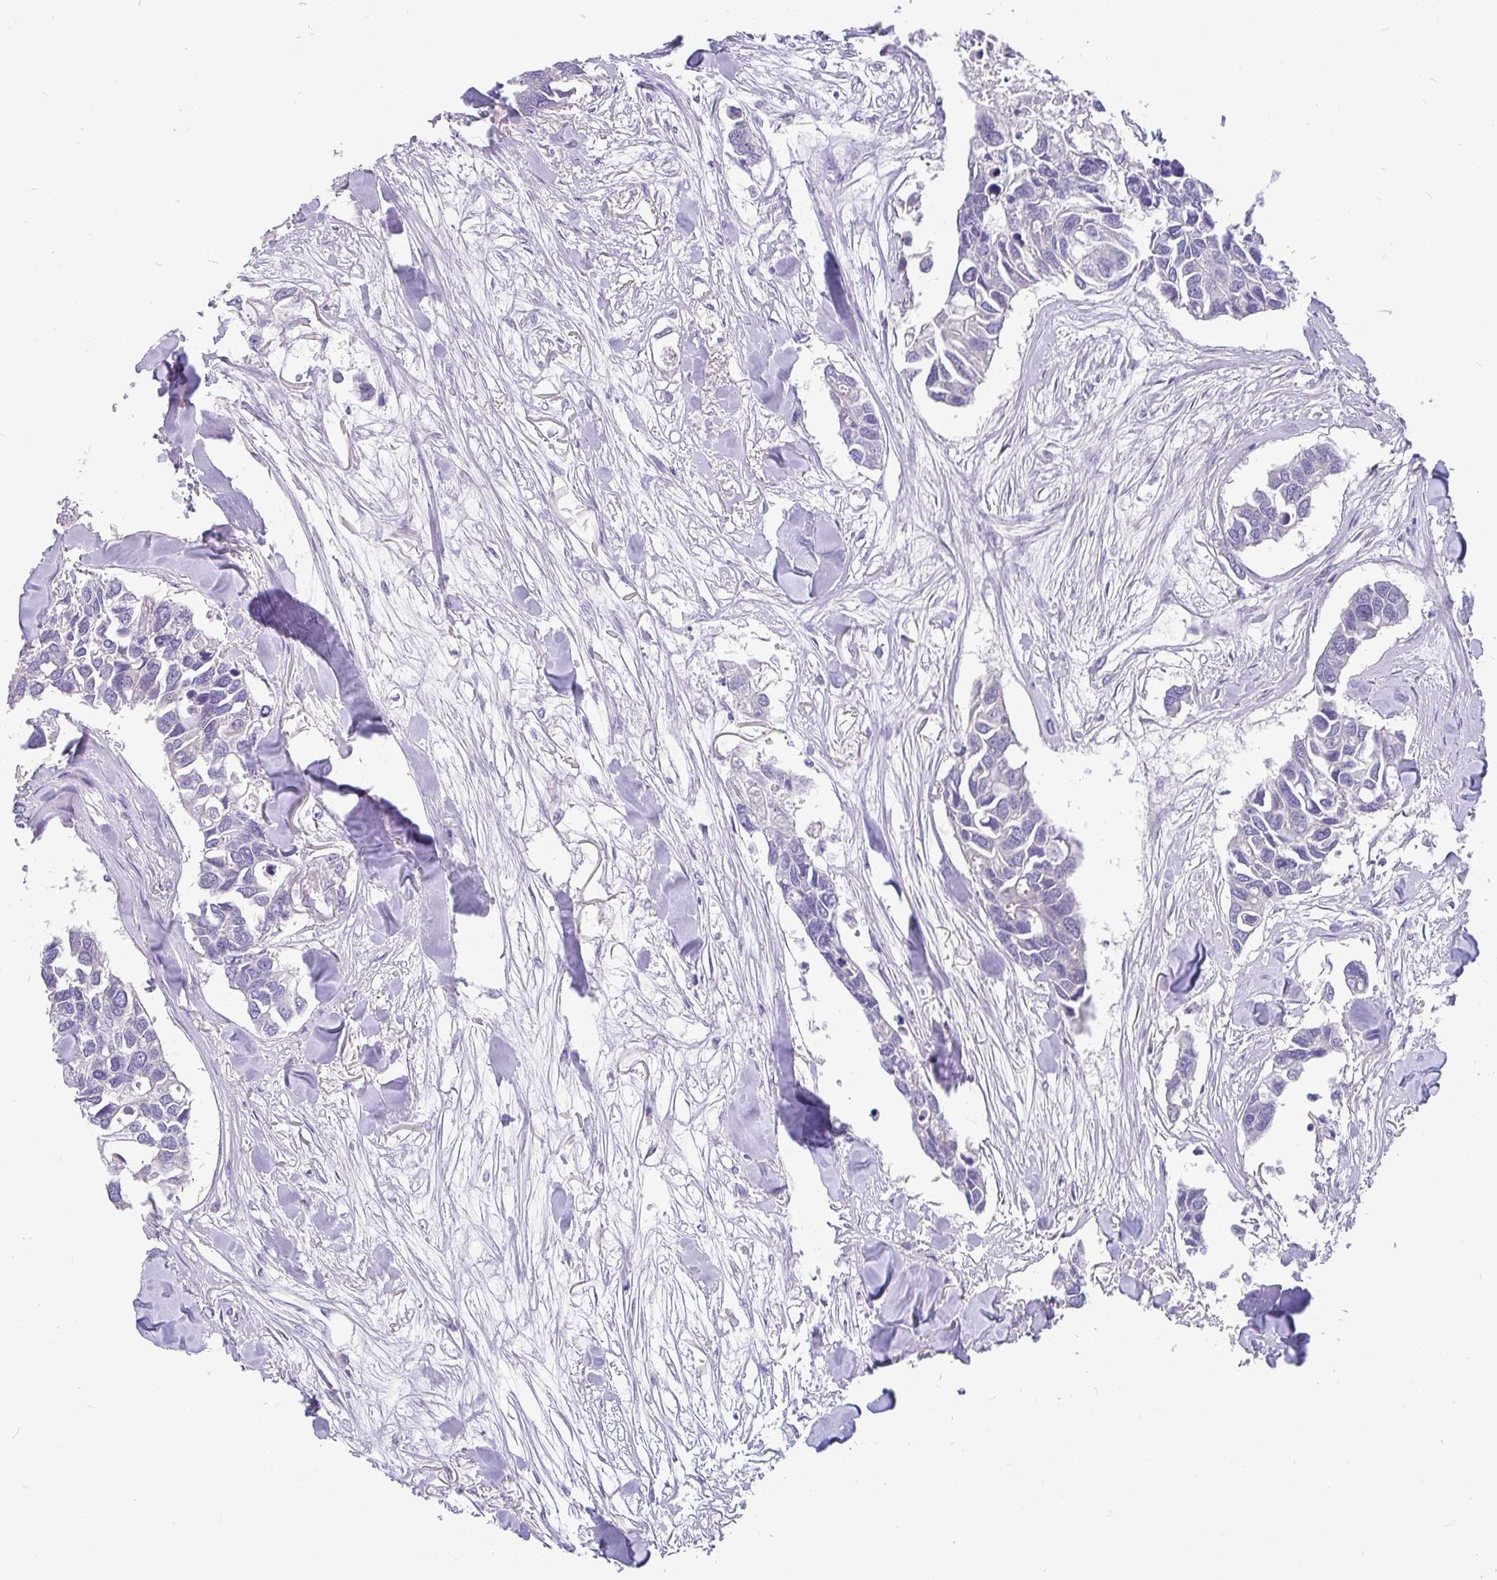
{"staining": {"intensity": "negative", "quantity": "none", "location": "none"}, "tissue": "breast cancer", "cell_type": "Tumor cells", "image_type": "cancer", "snomed": [{"axis": "morphology", "description": "Duct carcinoma"}, {"axis": "topography", "description": "Breast"}], "caption": "Immunohistochemistry of human infiltrating ductal carcinoma (breast) reveals no positivity in tumor cells. The staining was performed using DAB (3,3'-diaminobenzidine) to visualize the protein expression in brown, while the nuclei were stained in blue with hematoxylin (Magnification: 20x).", "gene": "LRRC26", "patient": {"sex": "female", "age": 83}}